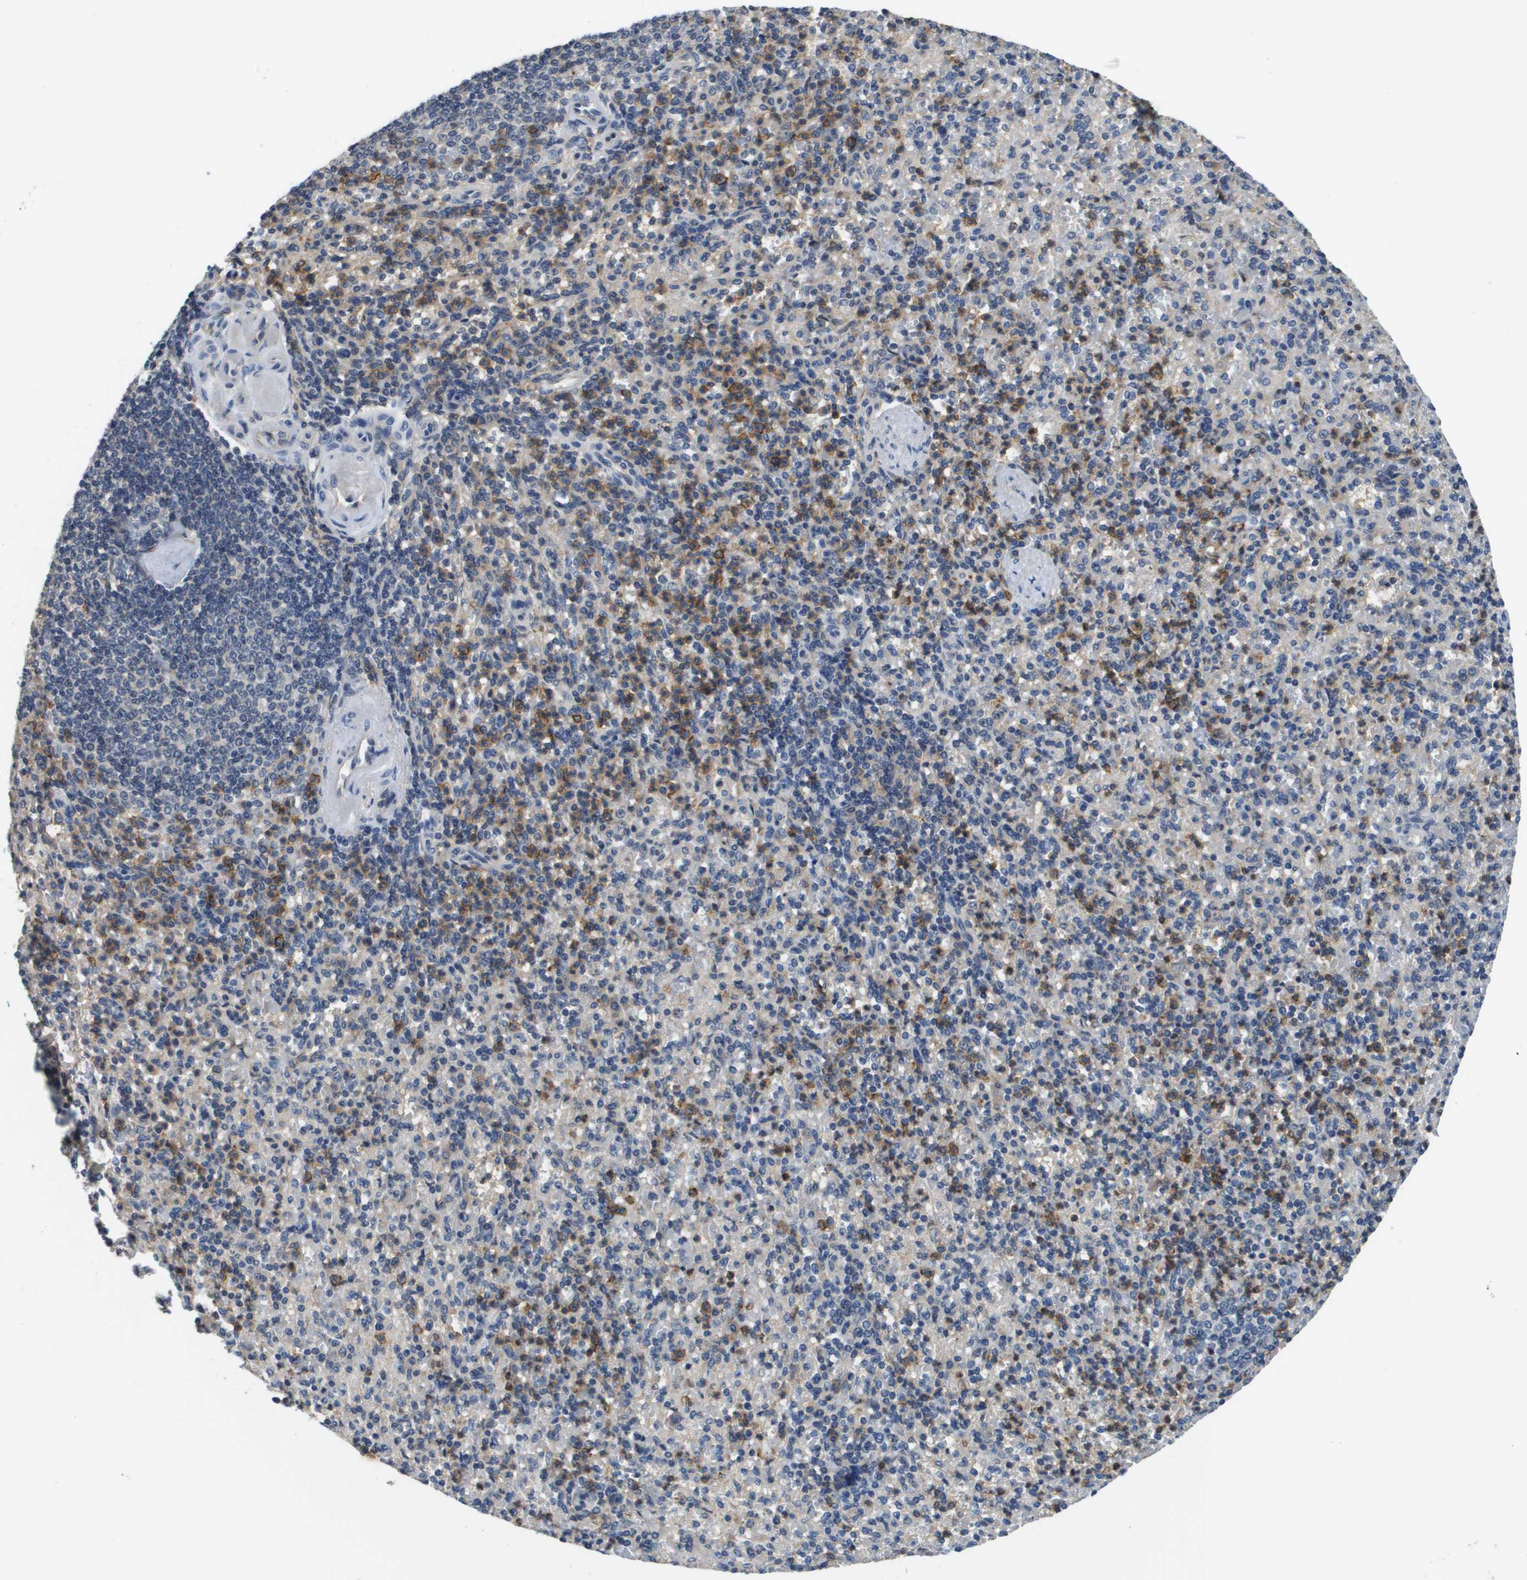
{"staining": {"intensity": "moderate", "quantity": "25%-75%", "location": "cytoplasmic/membranous"}, "tissue": "spleen", "cell_type": "Cells in red pulp", "image_type": "normal", "snomed": [{"axis": "morphology", "description": "Normal tissue, NOS"}, {"axis": "topography", "description": "Spleen"}], "caption": "This is a micrograph of IHC staining of unremarkable spleen, which shows moderate expression in the cytoplasmic/membranous of cells in red pulp.", "gene": "SLC16A3", "patient": {"sex": "female", "age": 74}}